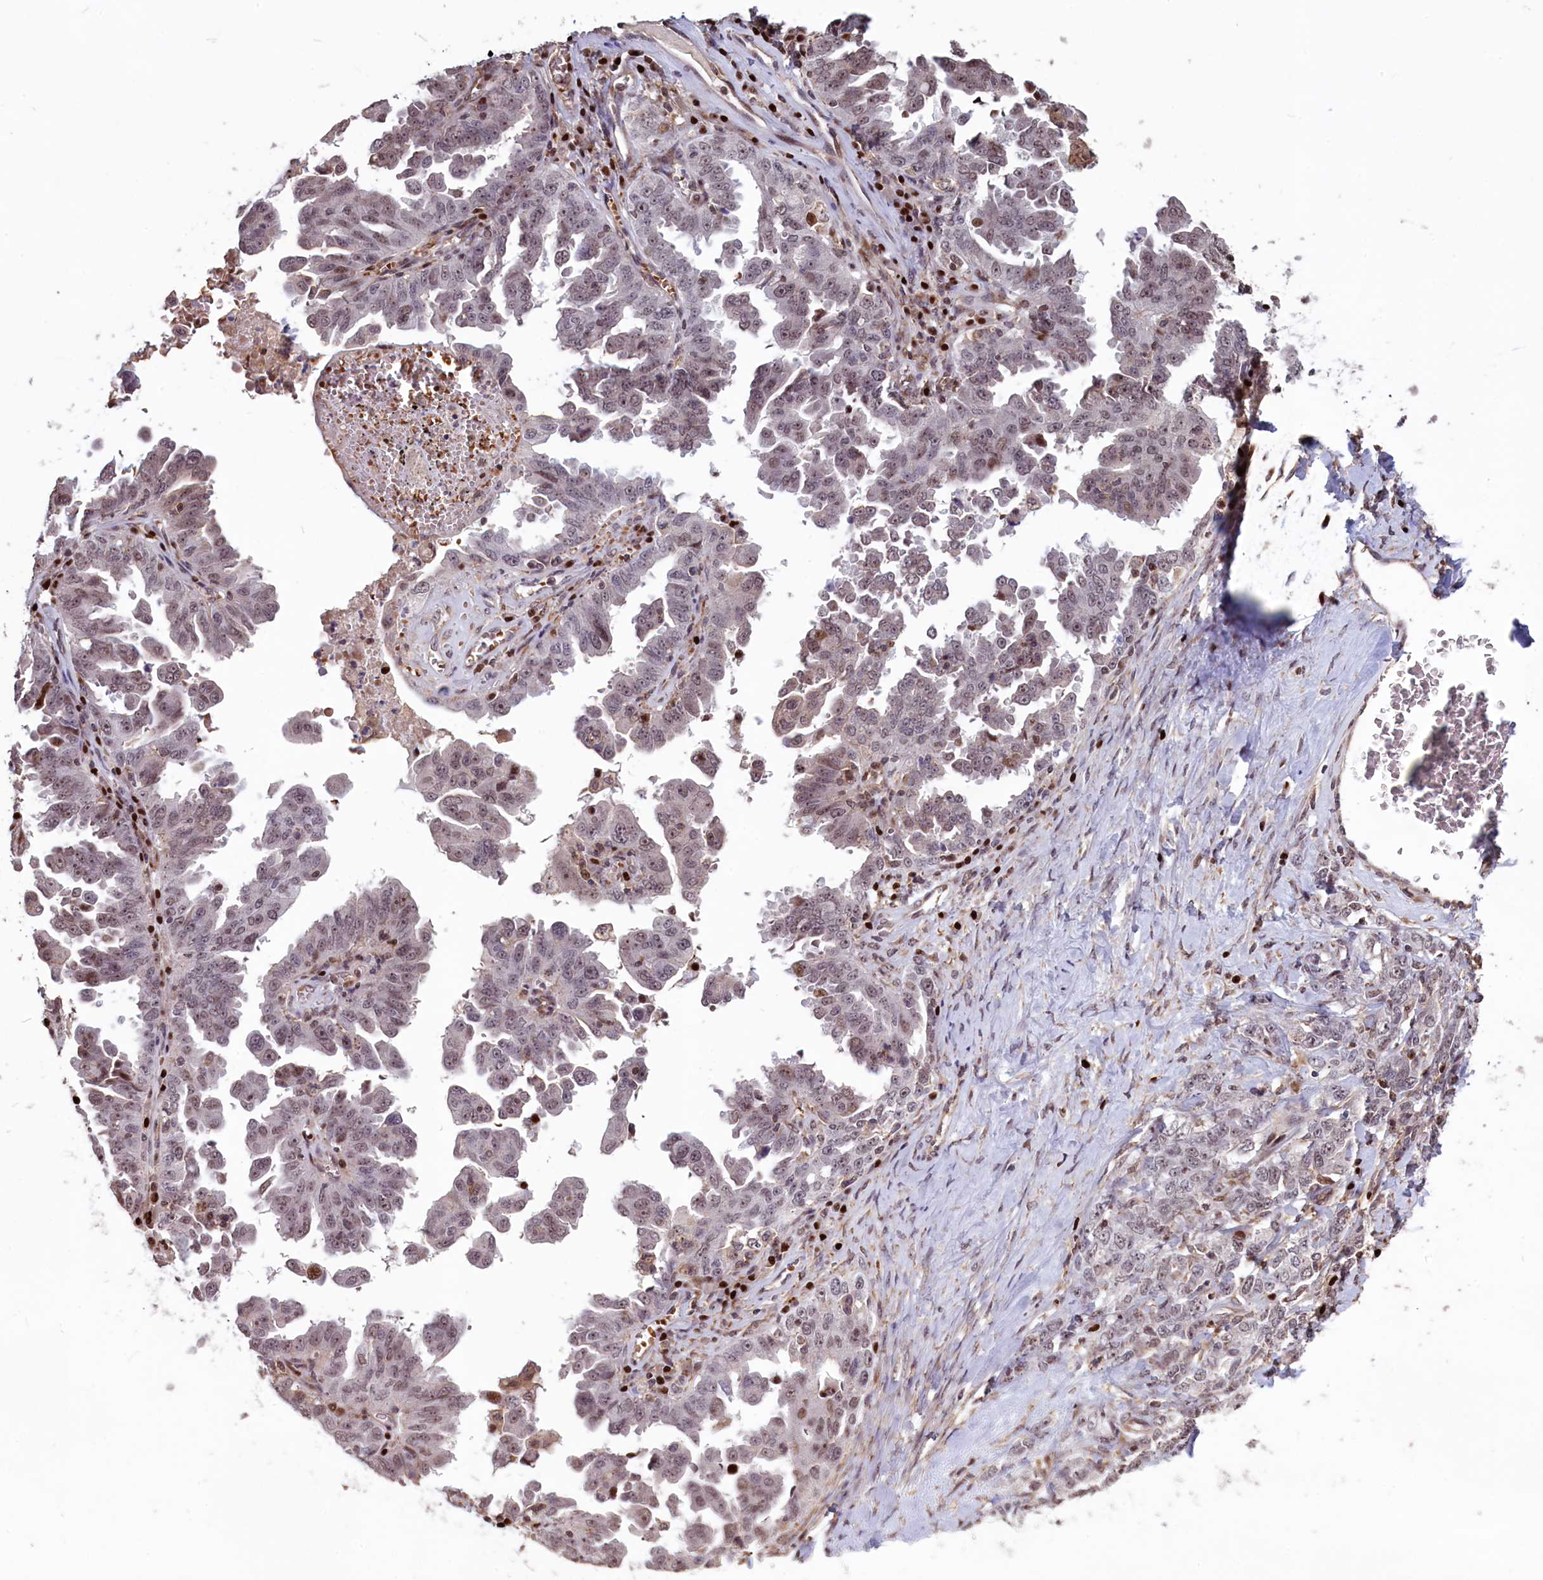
{"staining": {"intensity": "weak", "quantity": ">75%", "location": "nuclear"}, "tissue": "ovarian cancer", "cell_type": "Tumor cells", "image_type": "cancer", "snomed": [{"axis": "morphology", "description": "Carcinoma, endometroid"}, {"axis": "topography", "description": "Ovary"}], "caption": "Immunohistochemical staining of endometroid carcinoma (ovarian) exhibits low levels of weak nuclear protein staining in about >75% of tumor cells.", "gene": "SHFL", "patient": {"sex": "female", "age": 62}}